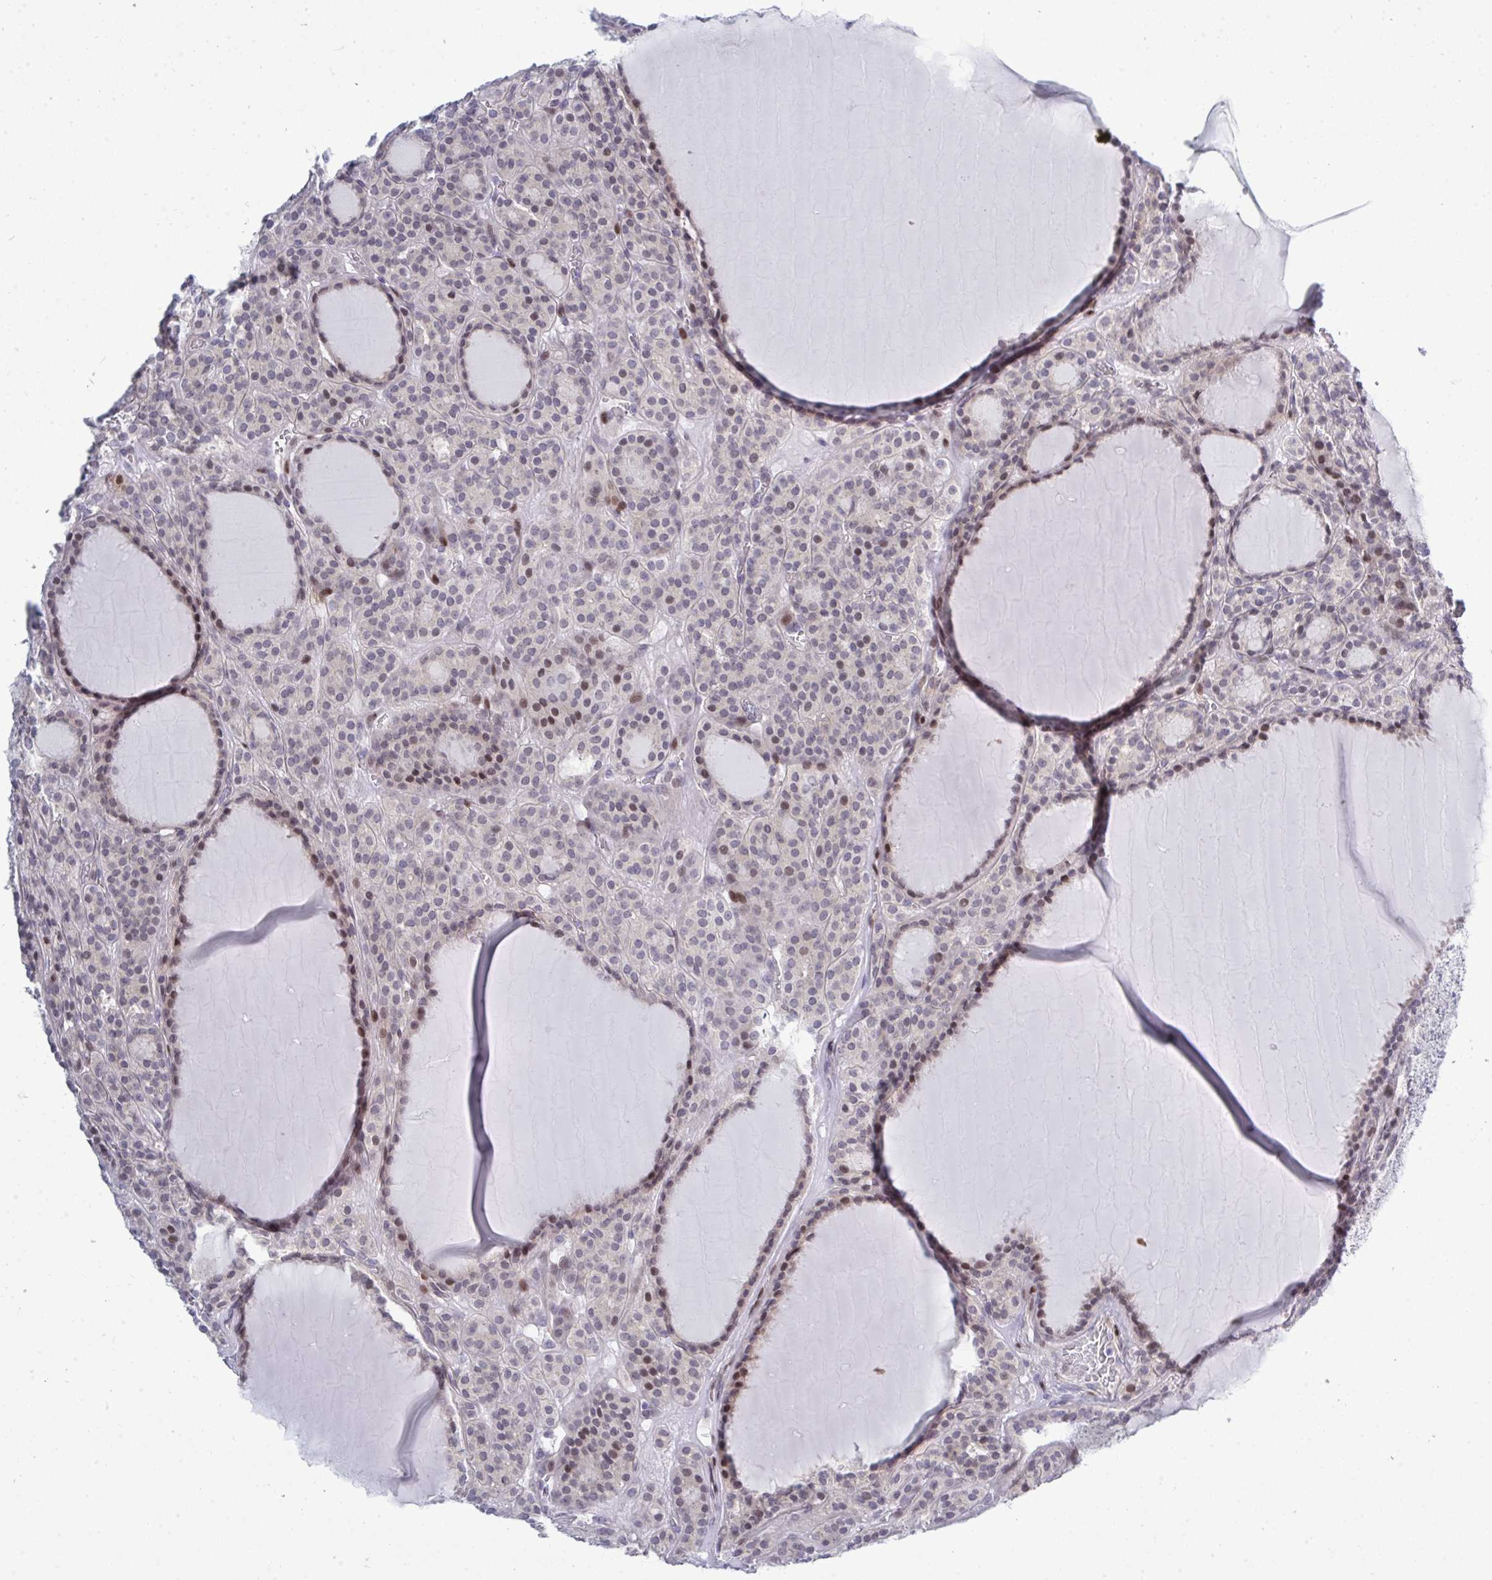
{"staining": {"intensity": "moderate", "quantity": "<25%", "location": "nuclear"}, "tissue": "thyroid cancer", "cell_type": "Tumor cells", "image_type": "cancer", "snomed": [{"axis": "morphology", "description": "Follicular adenoma carcinoma, NOS"}, {"axis": "topography", "description": "Thyroid gland"}], "caption": "Thyroid cancer tissue shows moderate nuclear staining in about <25% of tumor cells", "gene": "TAB1", "patient": {"sex": "female", "age": 63}}